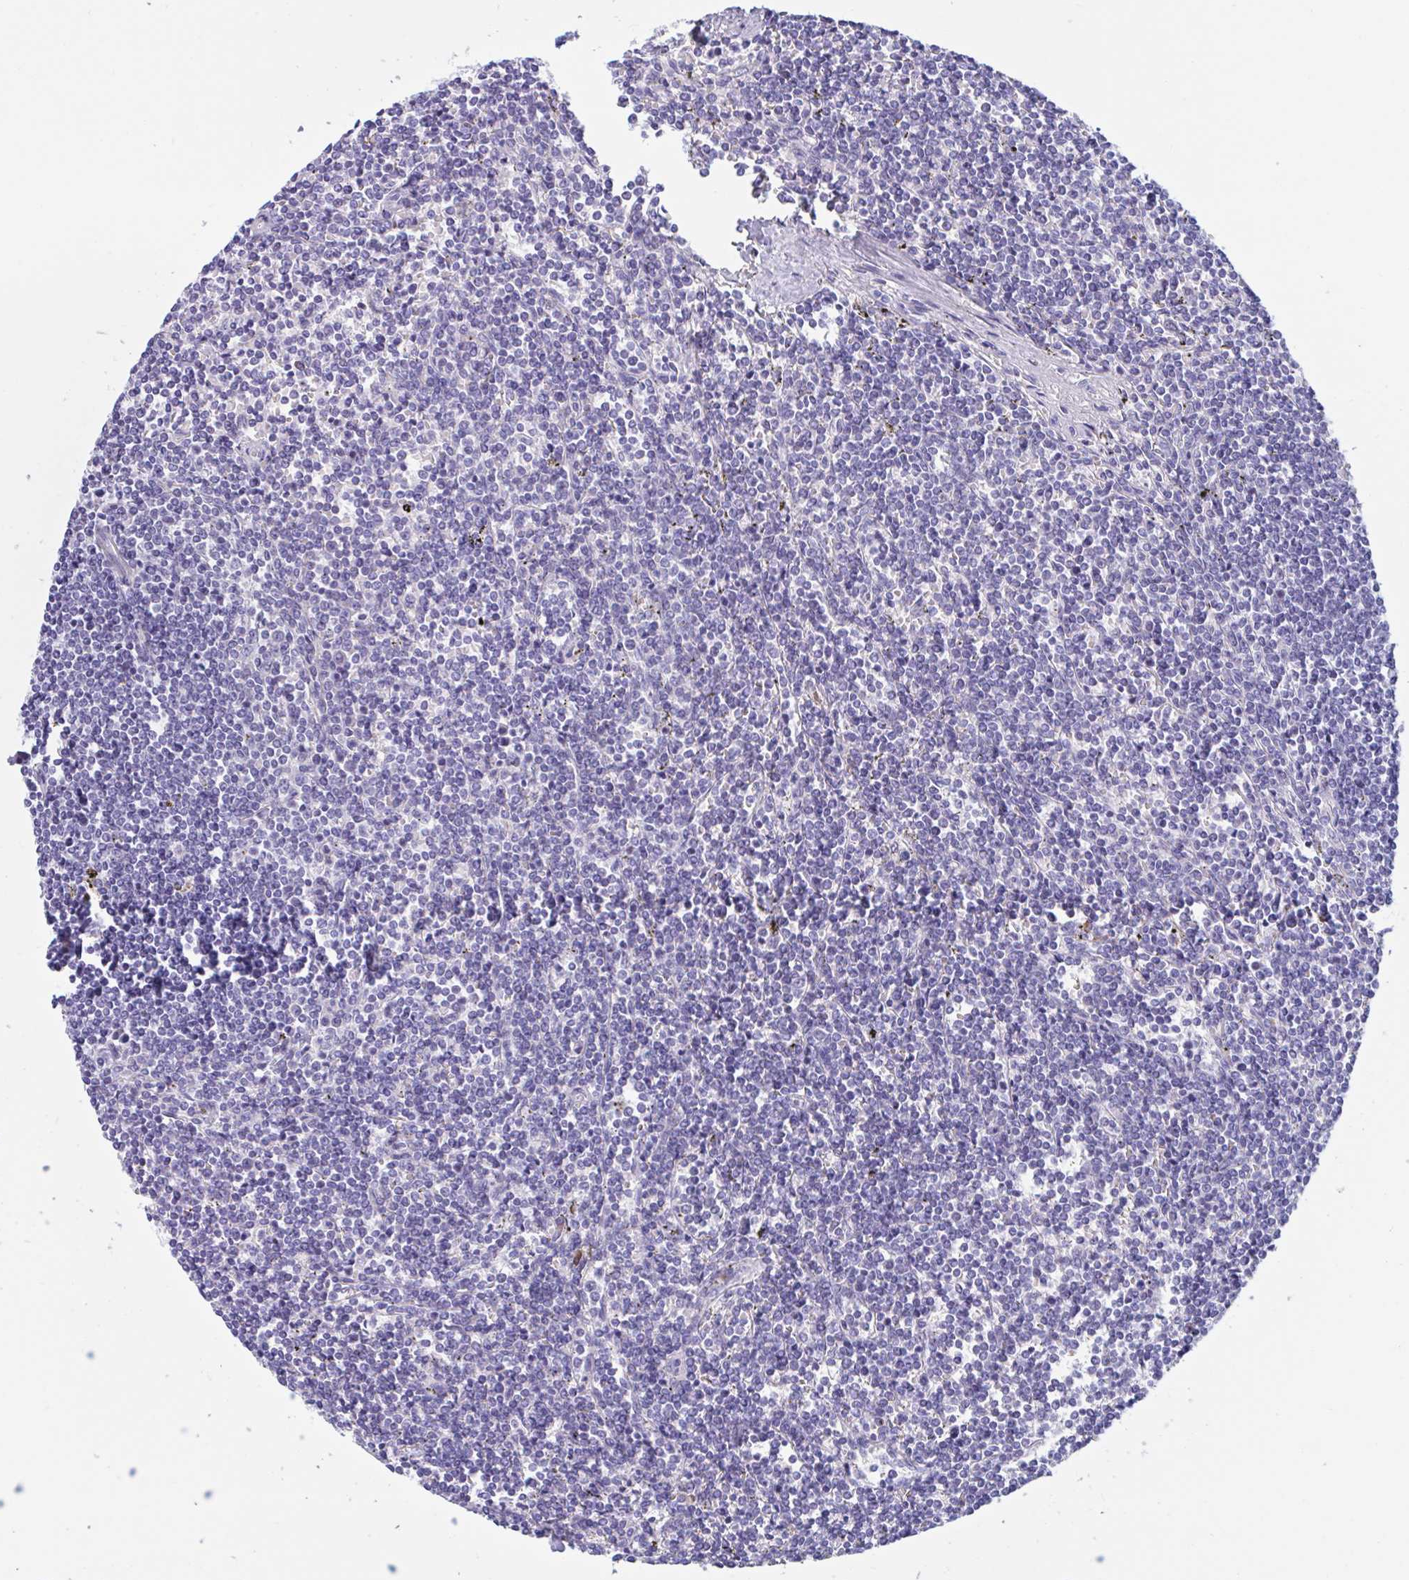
{"staining": {"intensity": "negative", "quantity": "none", "location": "none"}, "tissue": "lymphoma", "cell_type": "Tumor cells", "image_type": "cancer", "snomed": [{"axis": "morphology", "description": "Malignant lymphoma, non-Hodgkin's type, Low grade"}, {"axis": "topography", "description": "Spleen"}], "caption": "Immunohistochemical staining of low-grade malignant lymphoma, non-Hodgkin's type reveals no significant staining in tumor cells.", "gene": "MS4A14", "patient": {"sex": "male", "age": 78}}